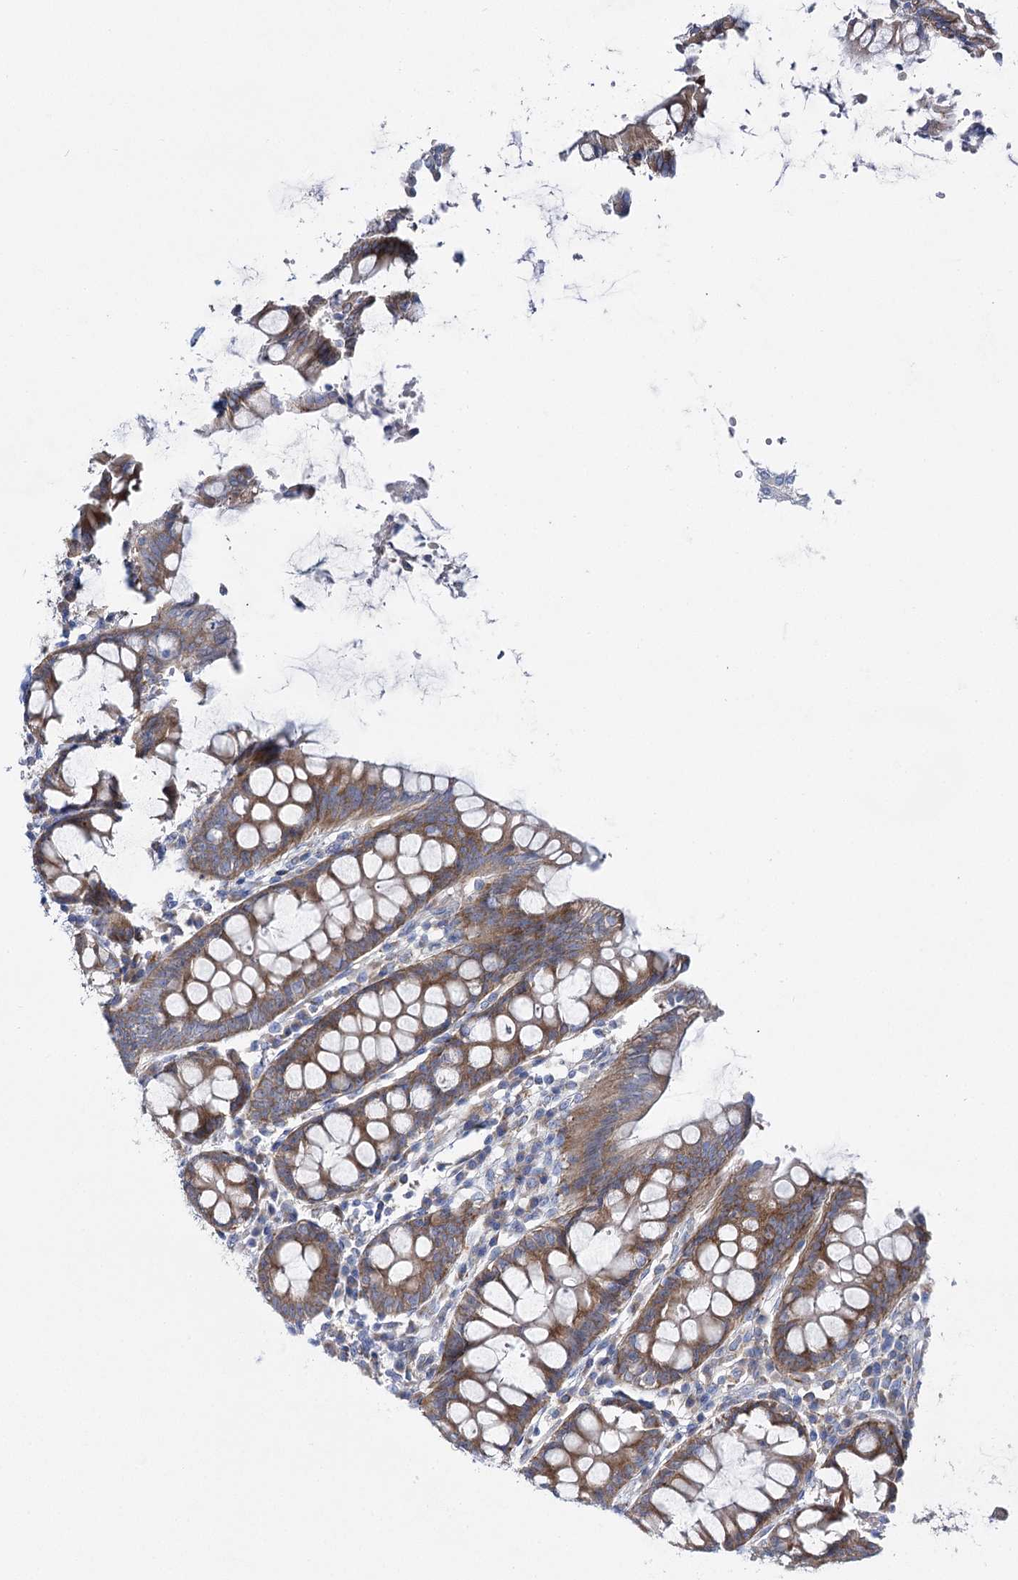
{"staining": {"intensity": "negative", "quantity": "none", "location": "none"}, "tissue": "colon", "cell_type": "Endothelial cells", "image_type": "normal", "snomed": [{"axis": "morphology", "description": "Normal tissue, NOS"}, {"axis": "topography", "description": "Colon"}], "caption": "Immunohistochemistry (IHC) histopathology image of normal colon: colon stained with DAB (3,3'-diaminobenzidine) demonstrates no significant protein expression in endothelial cells.", "gene": "THUMPD3", "patient": {"sex": "female", "age": 79}}